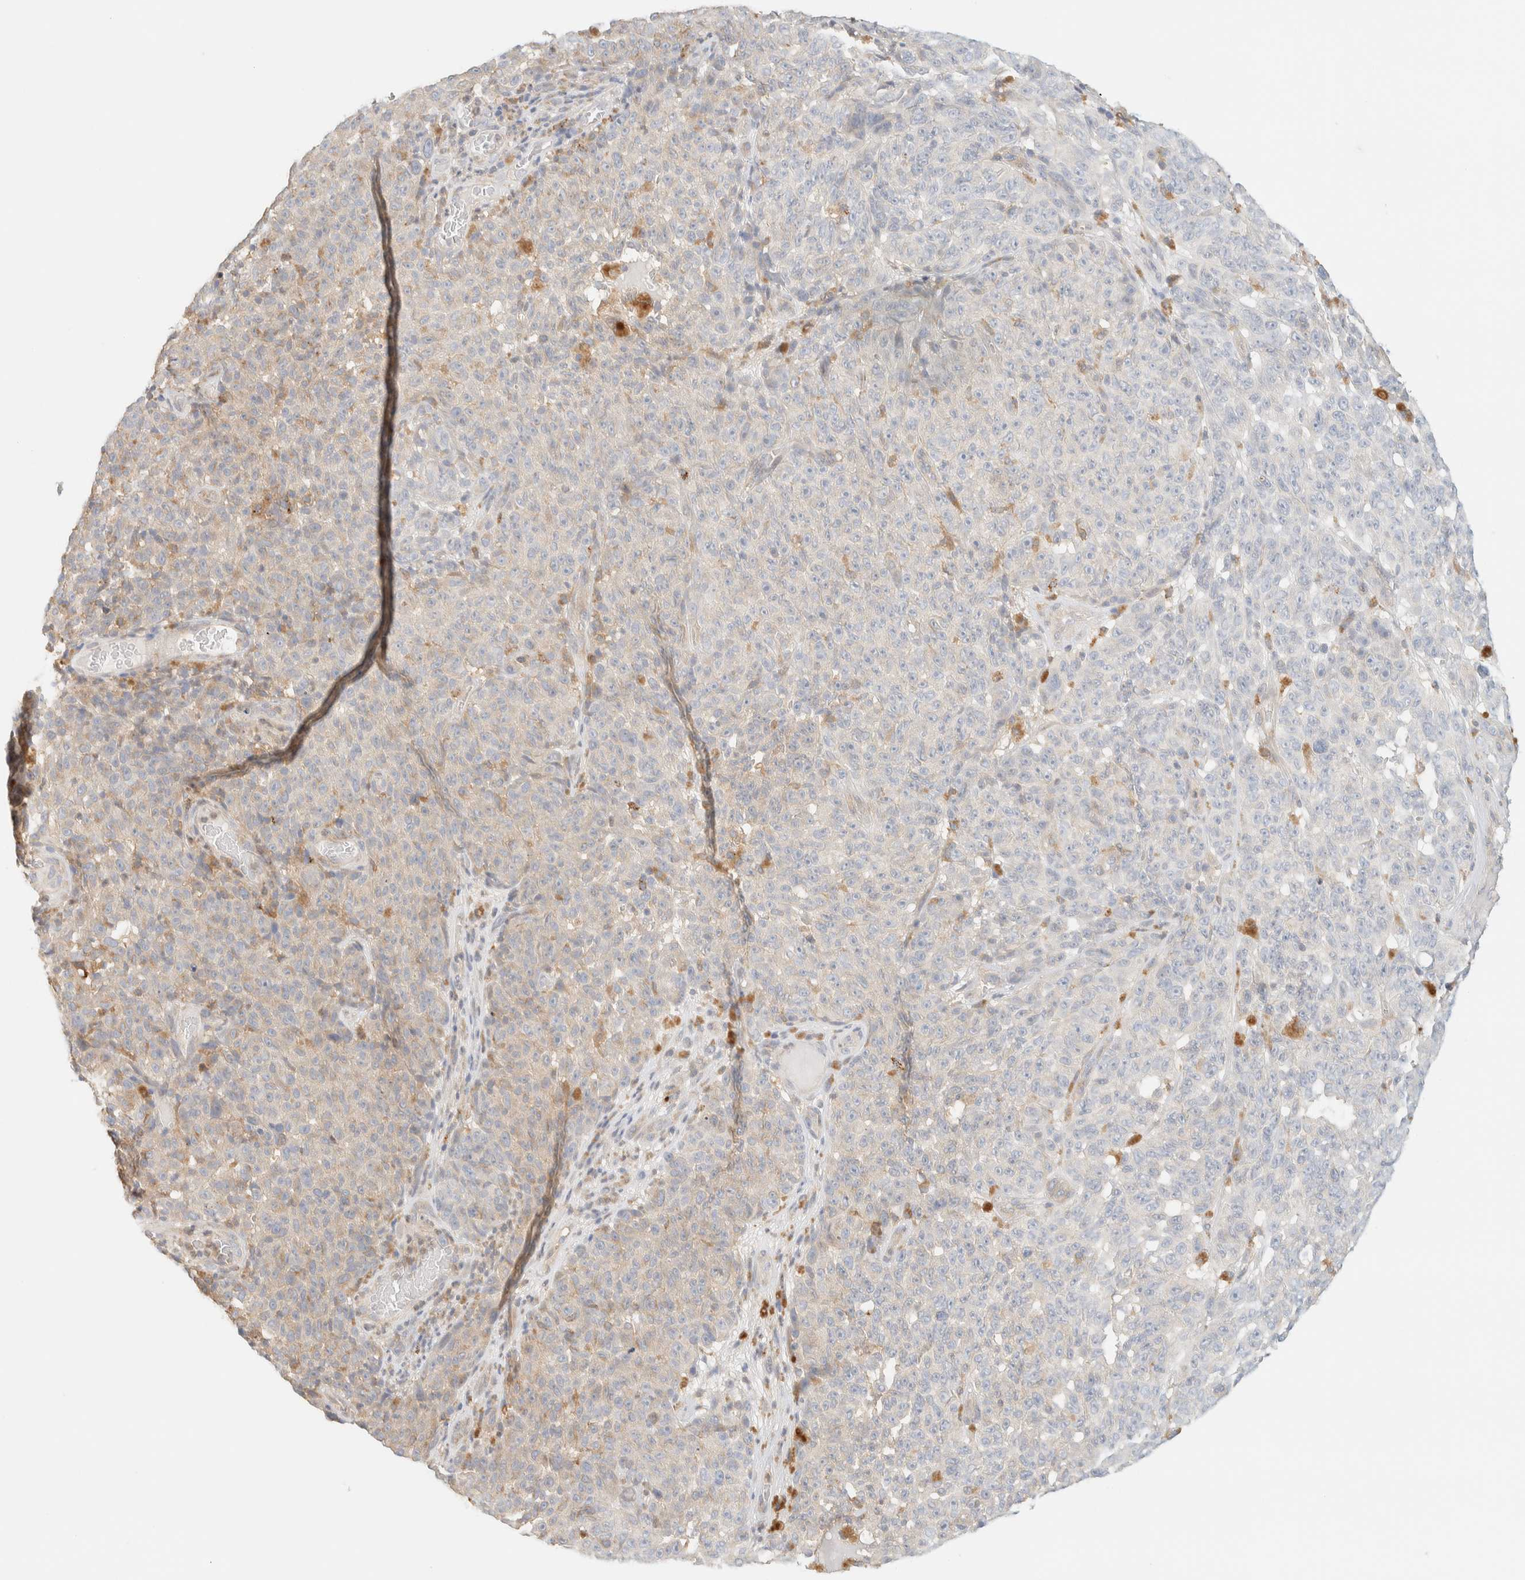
{"staining": {"intensity": "weak", "quantity": "<25%", "location": "cytoplasmic/membranous"}, "tissue": "melanoma", "cell_type": "Tumor cells", "image_type": "cancer", "snomed": [{"axis": "morphology", "description": "Malignant melanoma, NOS"}, {"axis": "topography", "description": "Skin"}], "caption": "Immunohistochemistry of human malignant melanoma exhibits no expression in tumor cells.", "gene": "NT5C", "patient": {"sex": "female", "age": 82}}